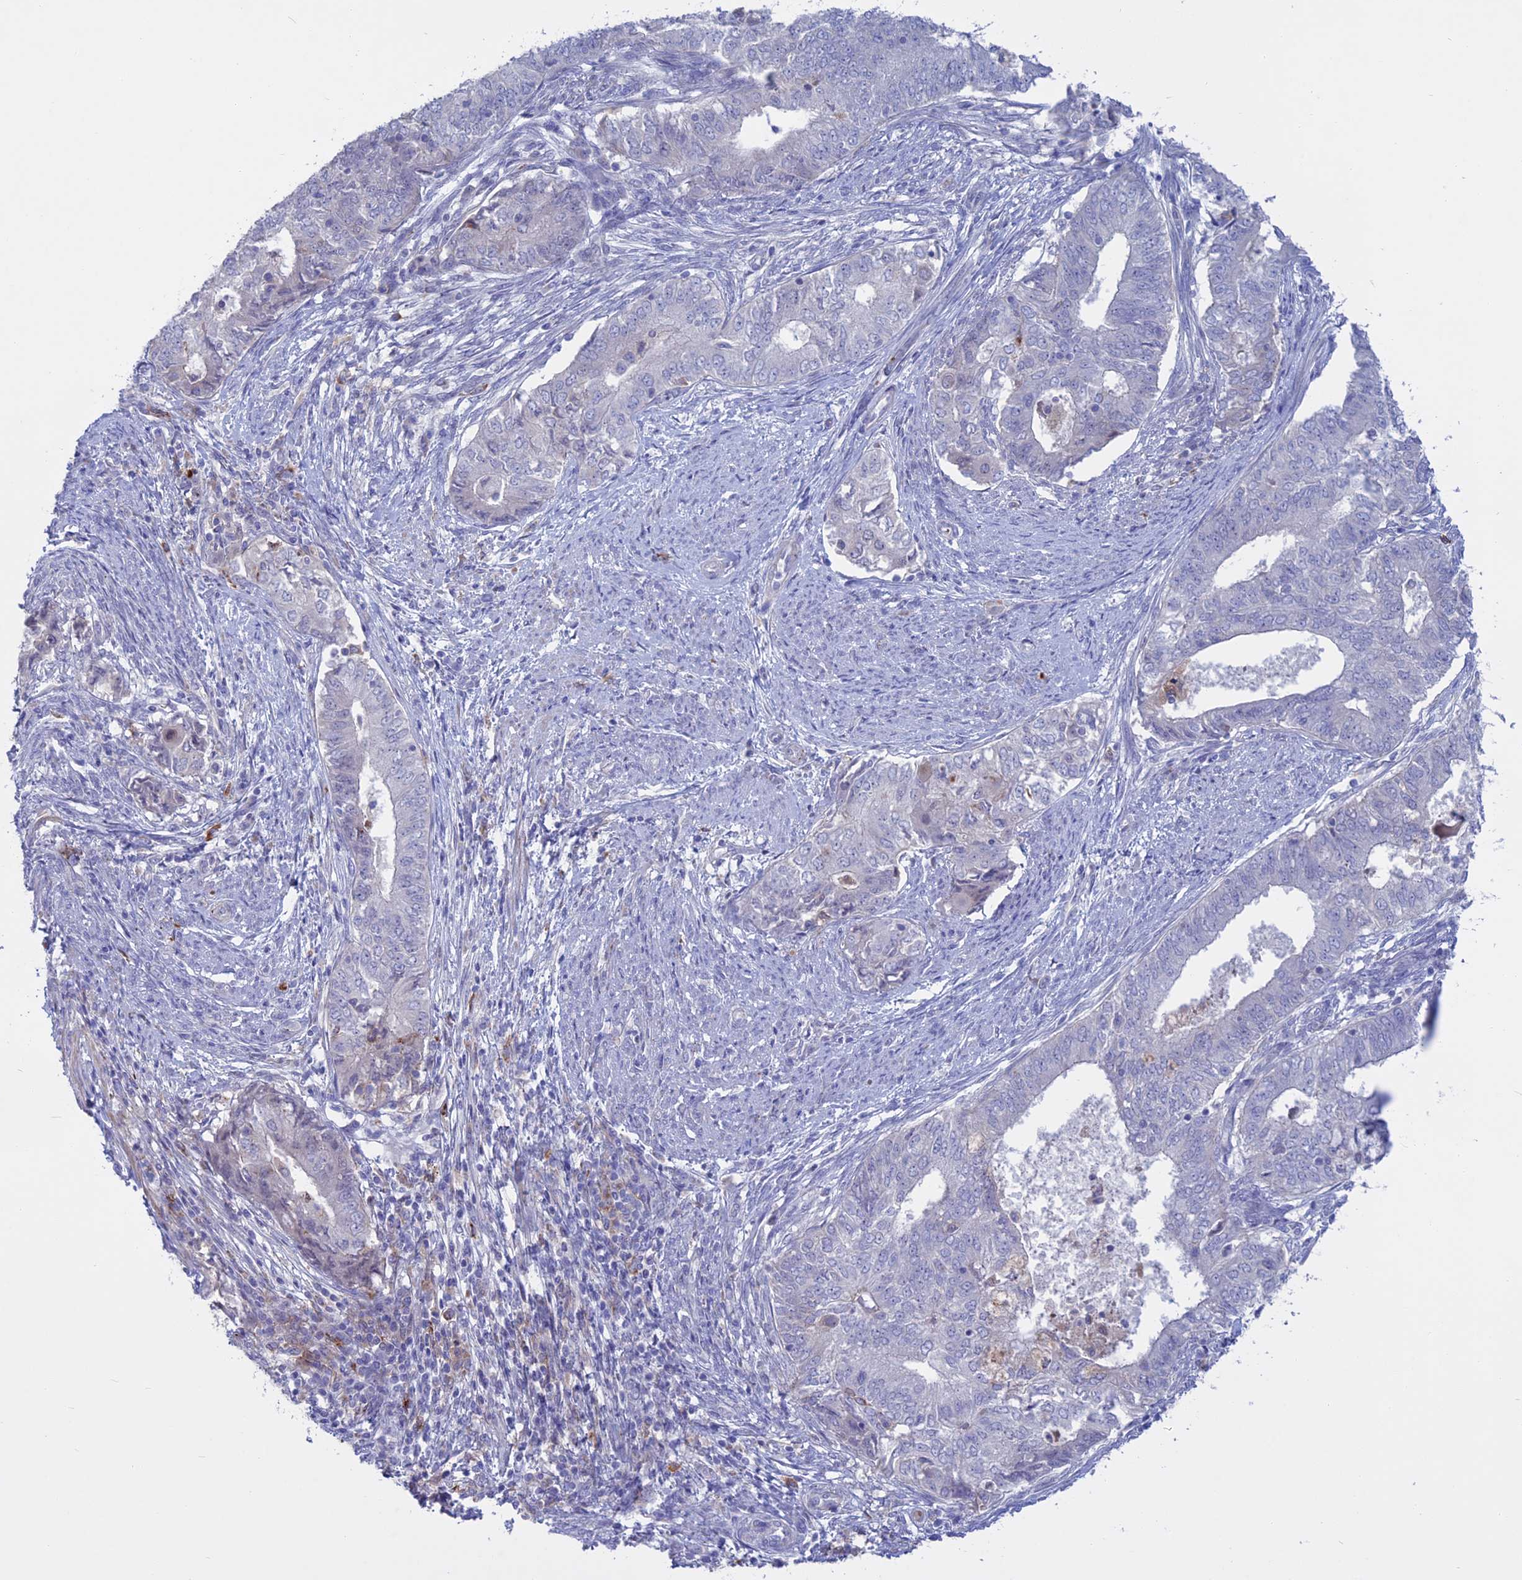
{"staining": {"intensity": "negative", "quantity": "none", "location": "none"}, "tissue": "endometrial cancer", "cell_type": "Tumor cells", "image_type": "cancer", "snomed": [{"axis": "morphology", "description": "Adenocarcinoma, NOS"}, {"axis": "topography", "description": "Endometrium"}], "caption": "A histopathology image of human endometrial cancer is negative for staining in tumor cells. The staining is performed using DAB brown chromogen with nuclei counter-stained in using hematoxylin.", "gene": "SLC2A6", "patient": {"sex": "female", "age": 62}}